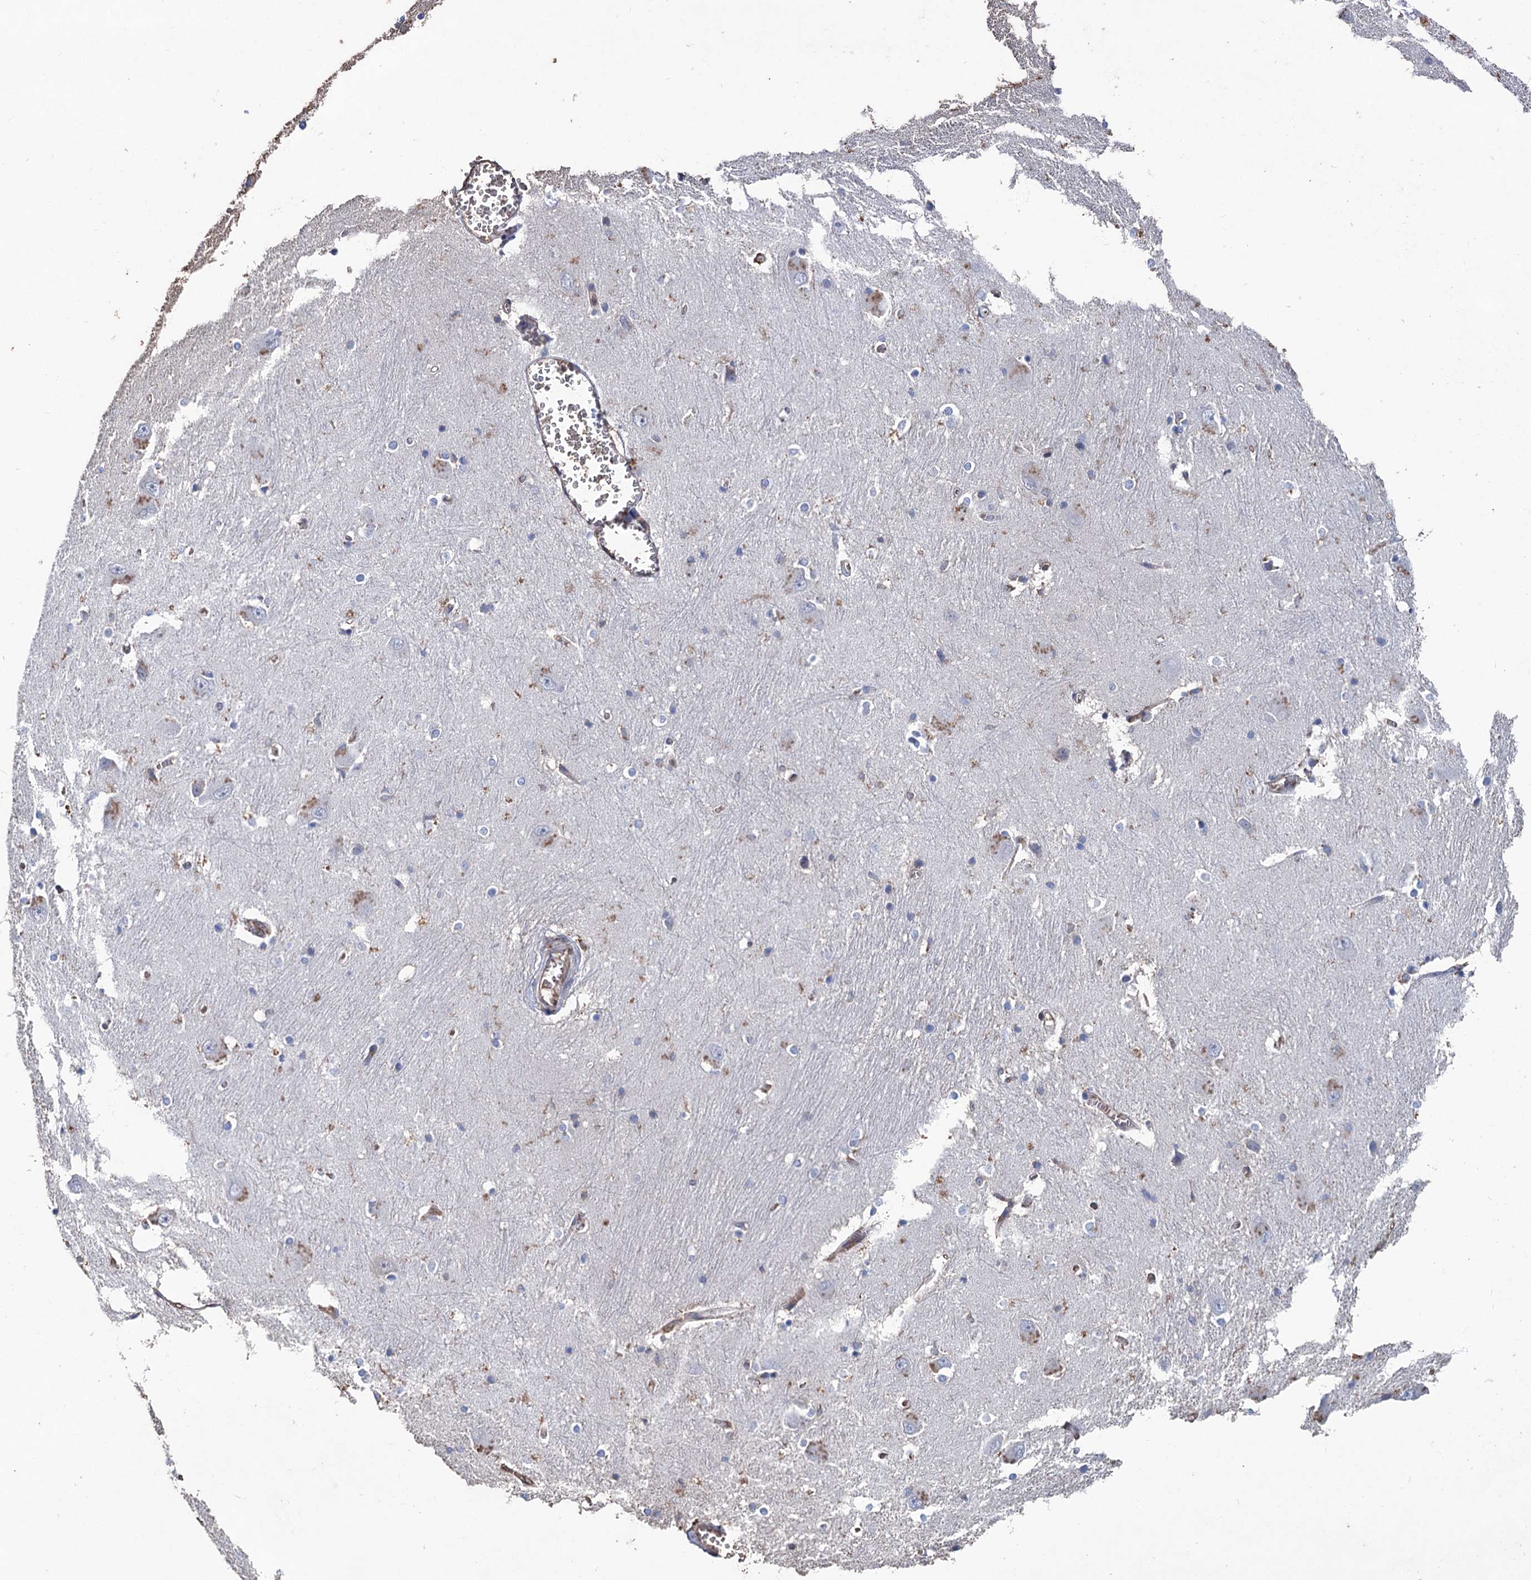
{"staining": {"intensity": "moderate", "quantity": "25%-75%", "location": "cytoplasmic/membranous"}, "tissue": "caudate", "cell_type": "Glial cells", "image_type": "normal", "snomed": [{"axis": "morphology", "description": "Normal tissue, NOS"}, {"axis": "topography", "description": "Lateral ventricle wall"}], "caption": "An IHC image of normal tissue is shown. Protein staining in brown highlights moderate cytoplasmic/membranous positivity in caudate within glial cells.", "gene": "STING1", "patient": {"sex": "male", "age": 37}}